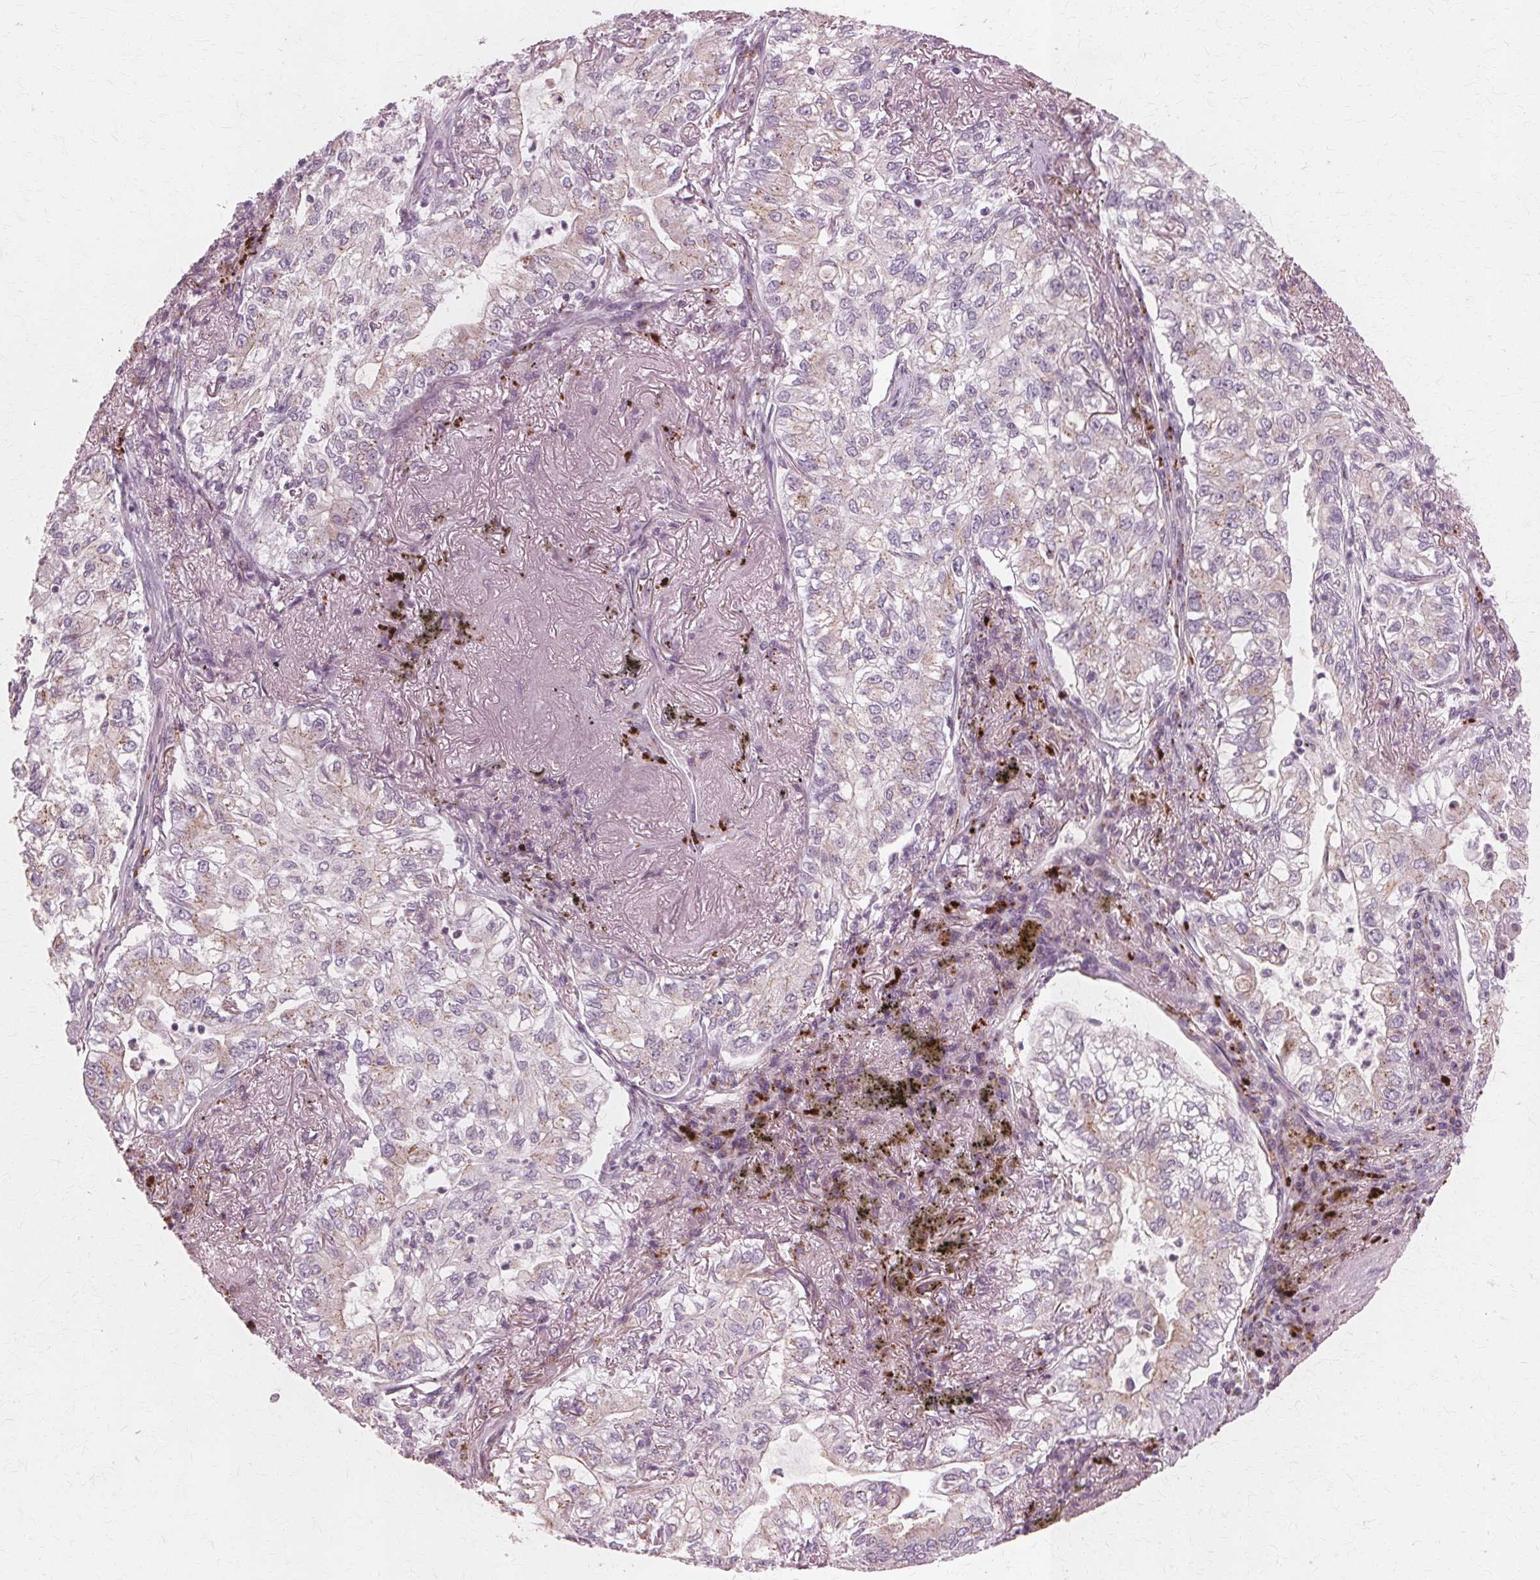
{"staining": {"intensity": "weak", "quantity": "<25%", "location": "cytoplasmic/membranous"}, "tissue": "lung cancer", "cell_type": "Tumor cells", "image_type": "cancer", "snomed": [{"axis": "morphology", "description": "Adenocarcinoma, NOS"}, {"axis": "topography", "description": "Lung"}], "caption": "Tumor cells show no significant protein positivity in lung adenocarcinoma.", "gene": "DNASE2", "patient": {"sex": "female", "age": 73}}